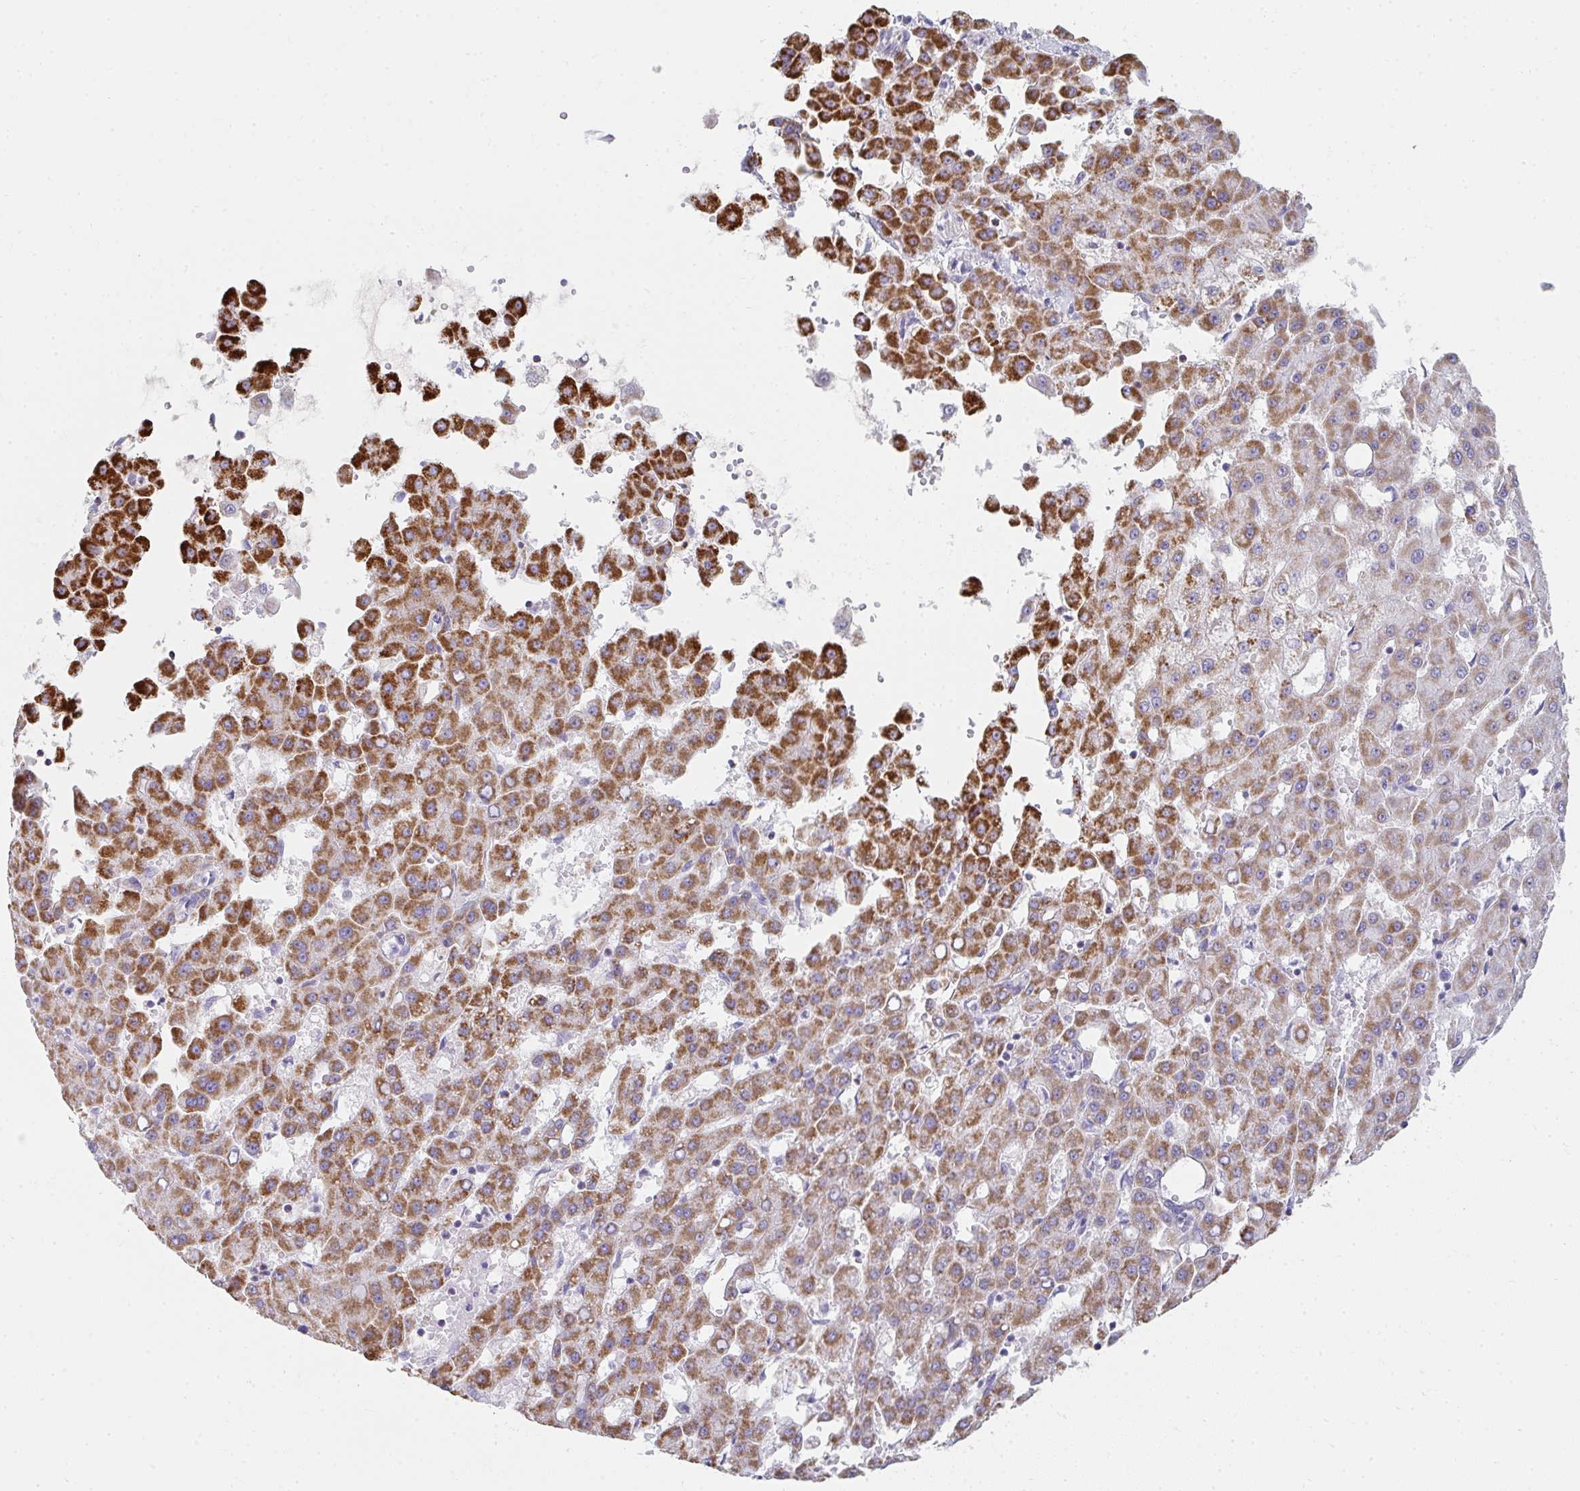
{"staining": {"intensity": "strong", "quantity": "25%-75%", "location": "cytoplasmic/membranous"}, "tissue": "liver cancer", "cell_type": "Tumor cells", "image_type": "cancer", "snomed": [{"axis": "morphology", "description": "Carcinoma, Hepatocellular, NOS"}, {"axis": "topography", "description": "Liver"}], "caption": "A histopathology image of hepatocellular carcinoma (liver) stained for a protein demonstrates strong cytoplasmic/membranous brown staining in tumor cells.", "gene": "RLF", "patient": {"sex": "male", "age": 47}}